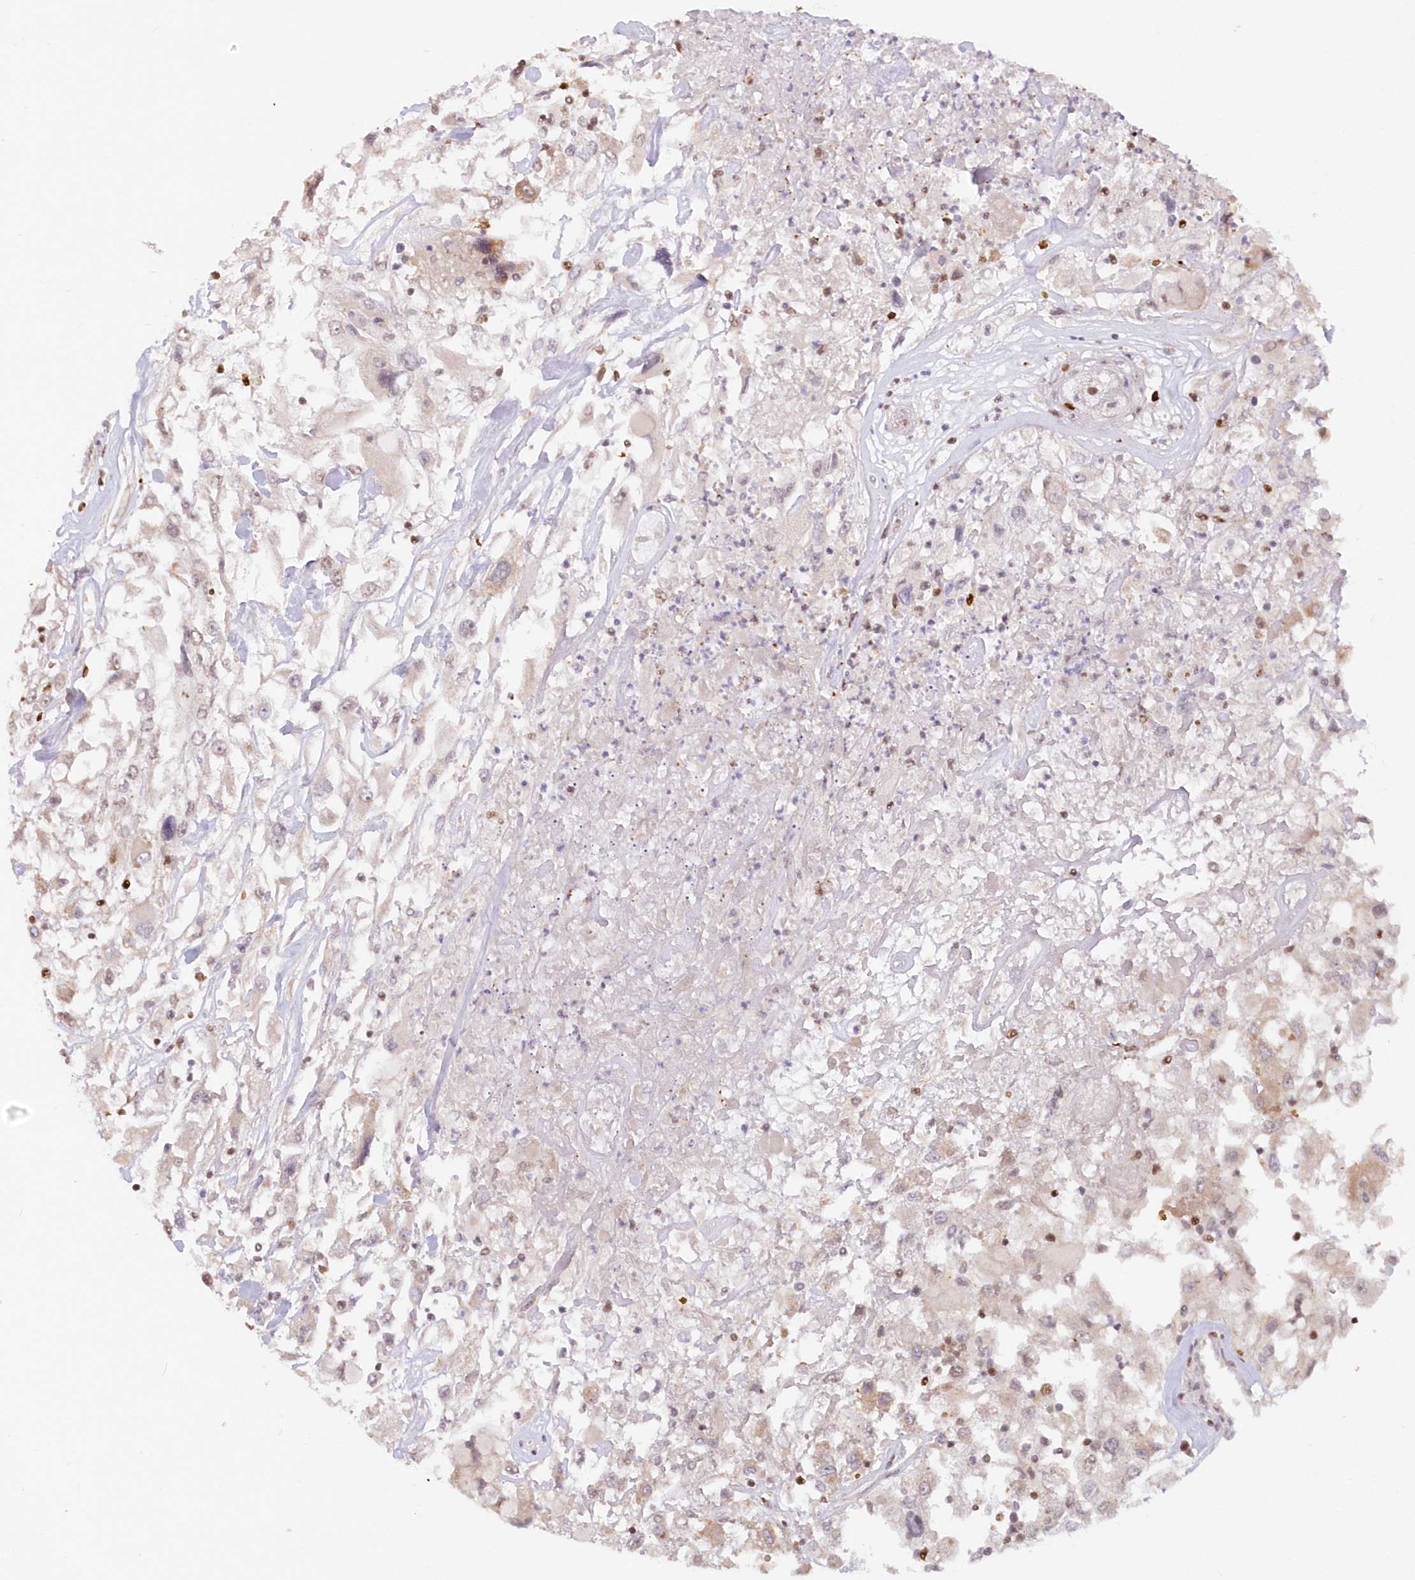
{"staining": {"intensity": "negative", "quantity": "none", "location": "none"}, "tissue": "renal cancer", "cell_type": "Tumor cells", "image_type": "cancer", "snomed": [{"axis": "morphology", "description": "Adenocarcinoma, NOS"}, {"axis": "topography", "description": "Kidney"}], "caption": "A photomicrograph of human renal cancer (adenocarcinoma) is negative for staining in tumor cells. Brightfield microscopy of IHC stained with DAB (3,3'-diaminobenzidine) (brown) and hematoxylin (blue), captured at high magnification.", "gene": "POLR2B", "patient": {"sex": "female", "age": 52}}